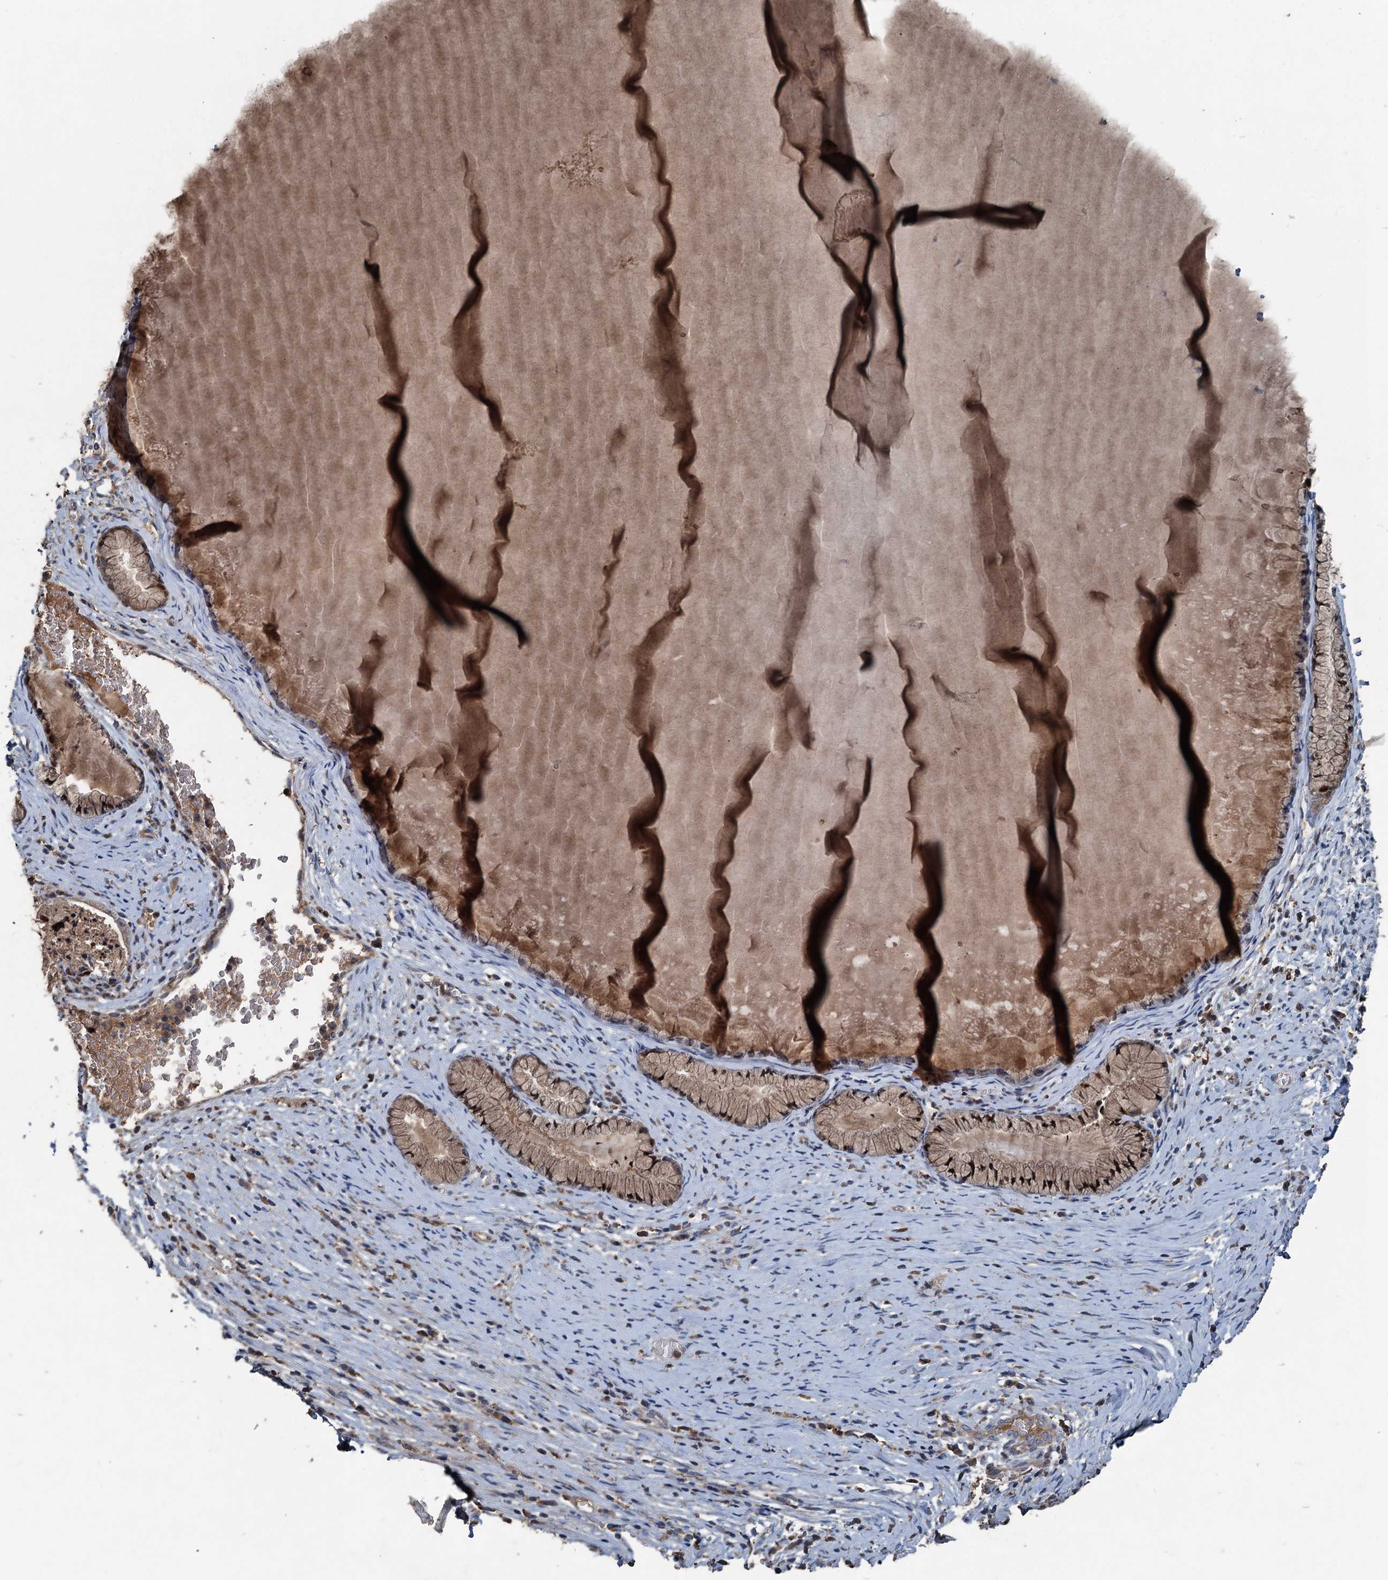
{"staining": {"intensity": "moderate", "quantity": "25%-75%", "location": "cytoplasmic/membranous,nuclear"}, "tissue": "cervix", "cell_type": "Glandular cells", "image_type": "normal", "snomed": [{"axis": "morphology", "description": "Normal tissue, NOS"}, {"axis": "topography", "description": "Cervix"}], "caption": "Immunohistochemistry (IHC) of normal cervix exhibits medium levels of moderate cytoplasmic/membranous,nuclear positivity in about 25%-75% of glandular cells.", "gene": "TAPBPL", "patient": {"sex": "female", "age": 42}}